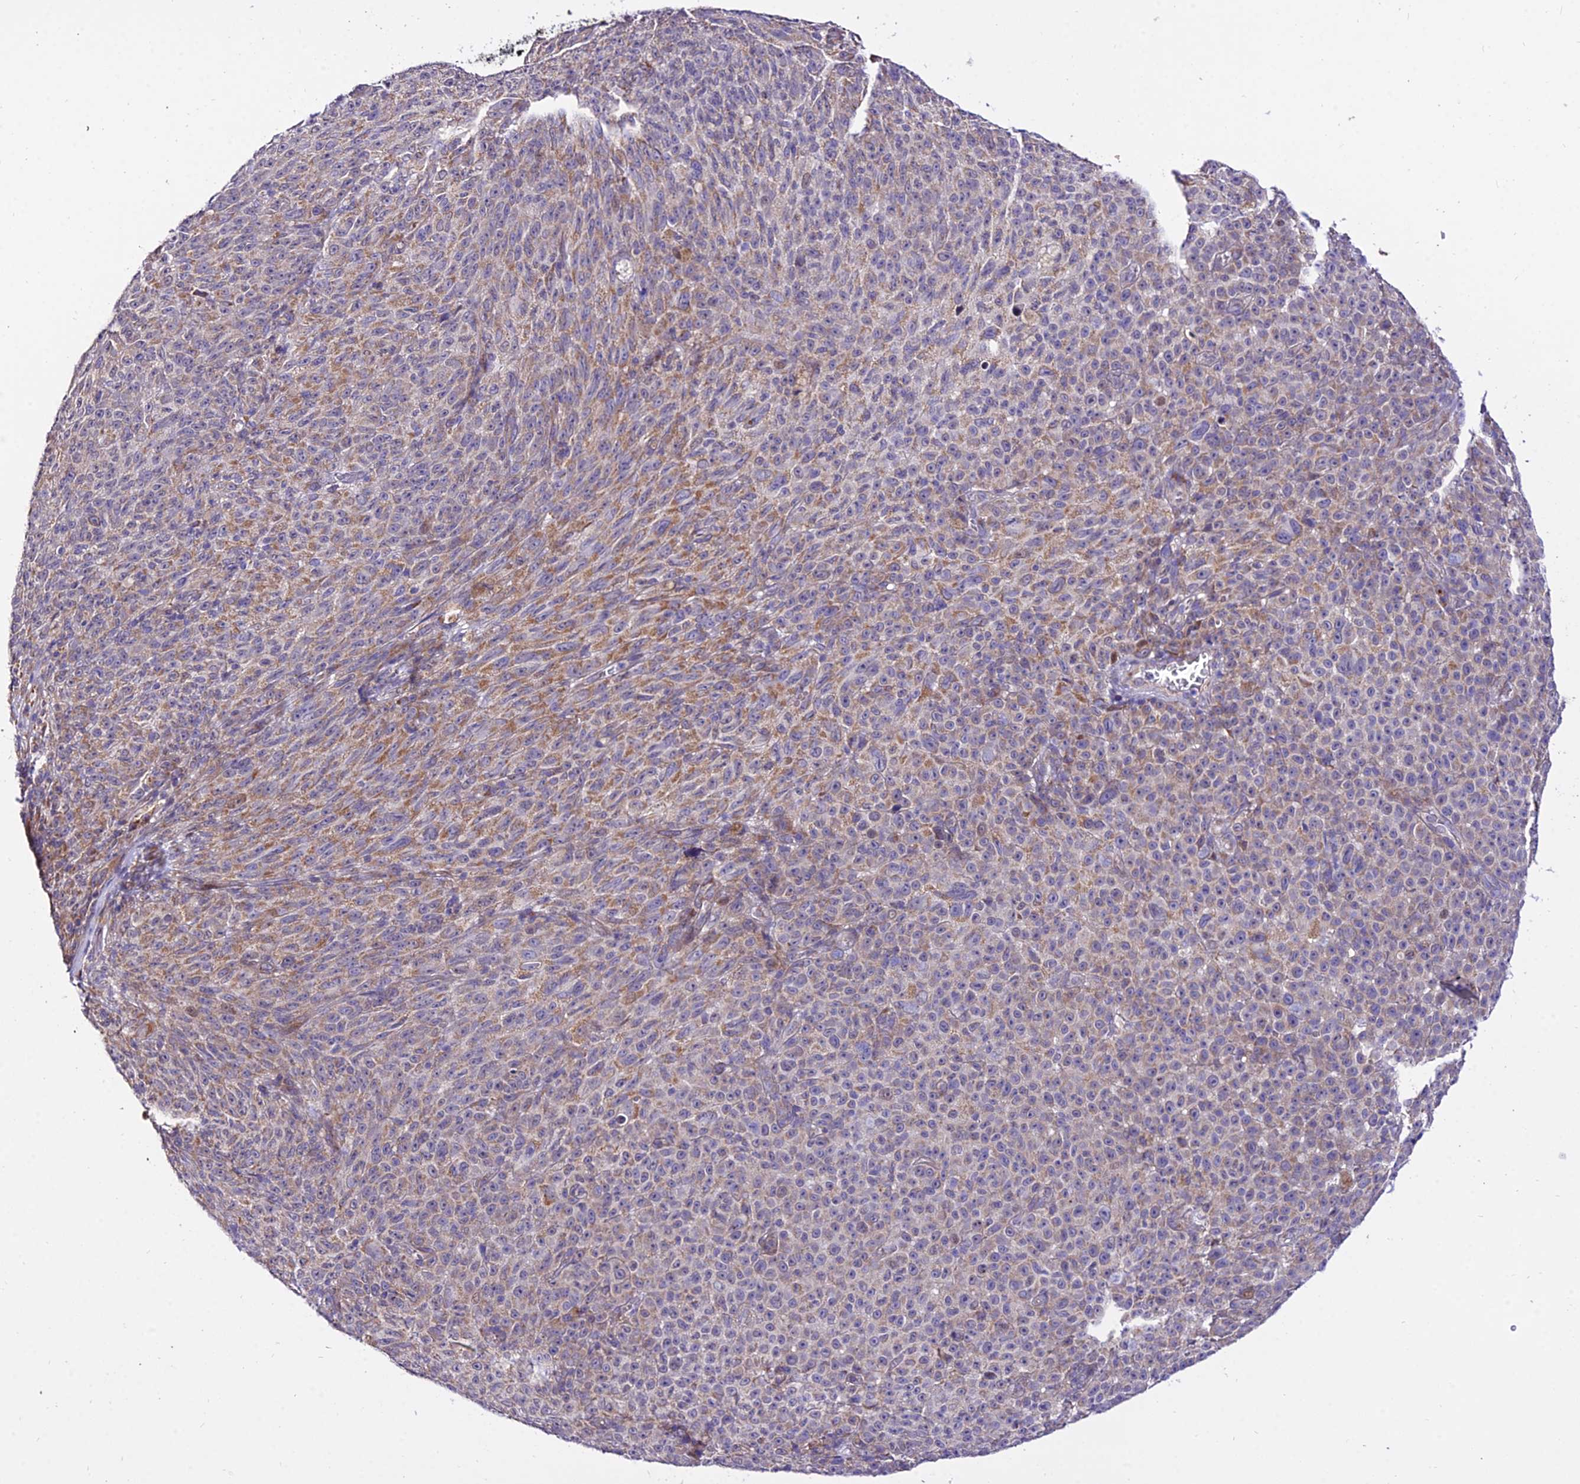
{"staining": {"intensity": "moderate", "quantity": "<25%", "location": "cytoplasmic/membranous"}, "tissue": "melanoma", "cell_type": "Tumor cells", "image_type": "cancer", "snomed": [{"axis": "morphology", "description": "Malignant melanoma, NOS"}, {"axis": "topography", "description": "Skin"}], "caption": "This histopathology image demonstrates immunohistochemistry (IHC) staining of melanoma, with low moderate cytoplasmic/membranous staining in approximately <25% of tumor cells.", "gene": "ATP5PB", "patient": {"sex": "female", "age": 82}}